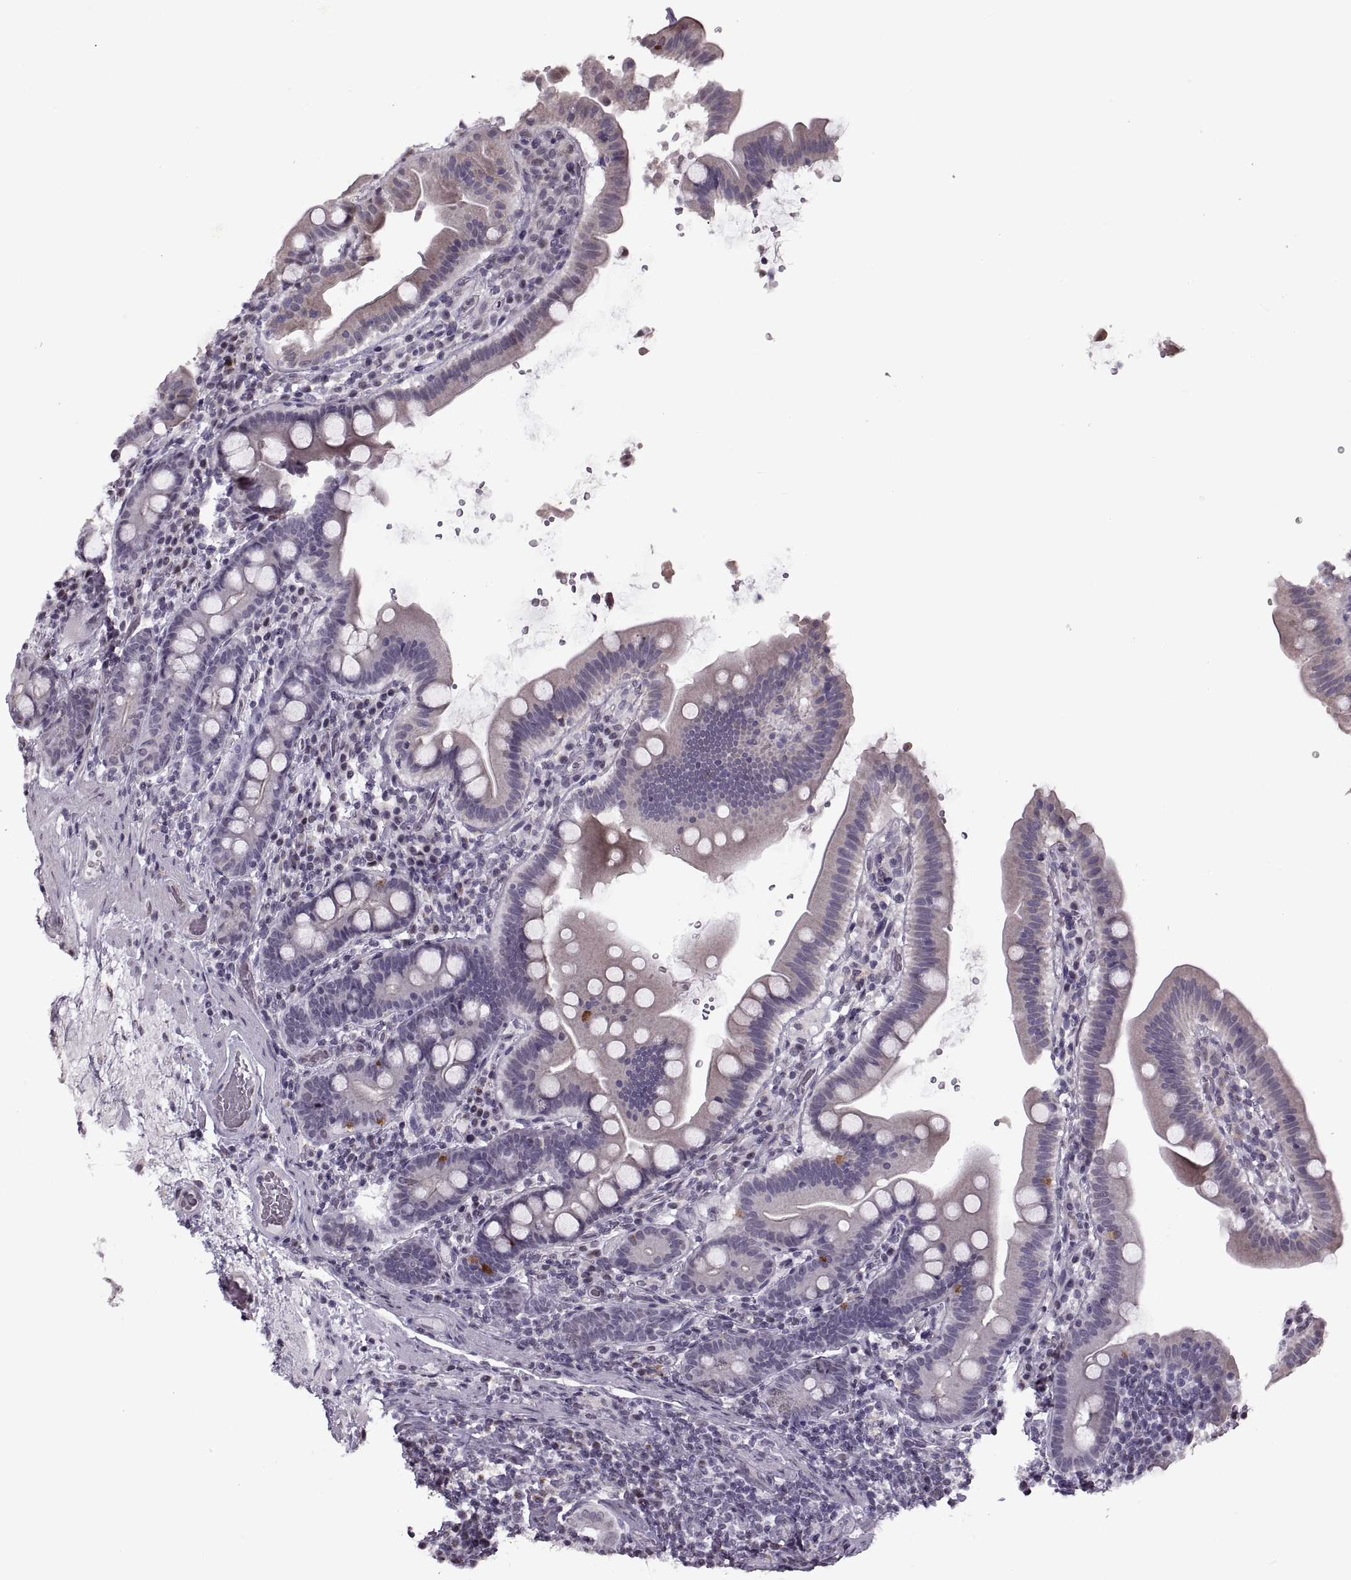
{"staining": {"intensity": "weak", "quantity": "<25%", "location": "cytoplasmic/membranous"}, "tissue": "small intestine", "cell_type": "Glandular cells", "image_type": "normal", "snomed": [{"axis": "morphology", "description": "Normal tissue, NOS"}, {"axis": "topography", "description": "Small intestine"}], "caption": "High power microscopy micrograph of an immunohistochemistry (IHC) histopathology image of unremarkable small intestine, revealing no significant staining in glandular cells.", "gene": "PRSS37", "patient": {"sex": "male", "age": 26}}